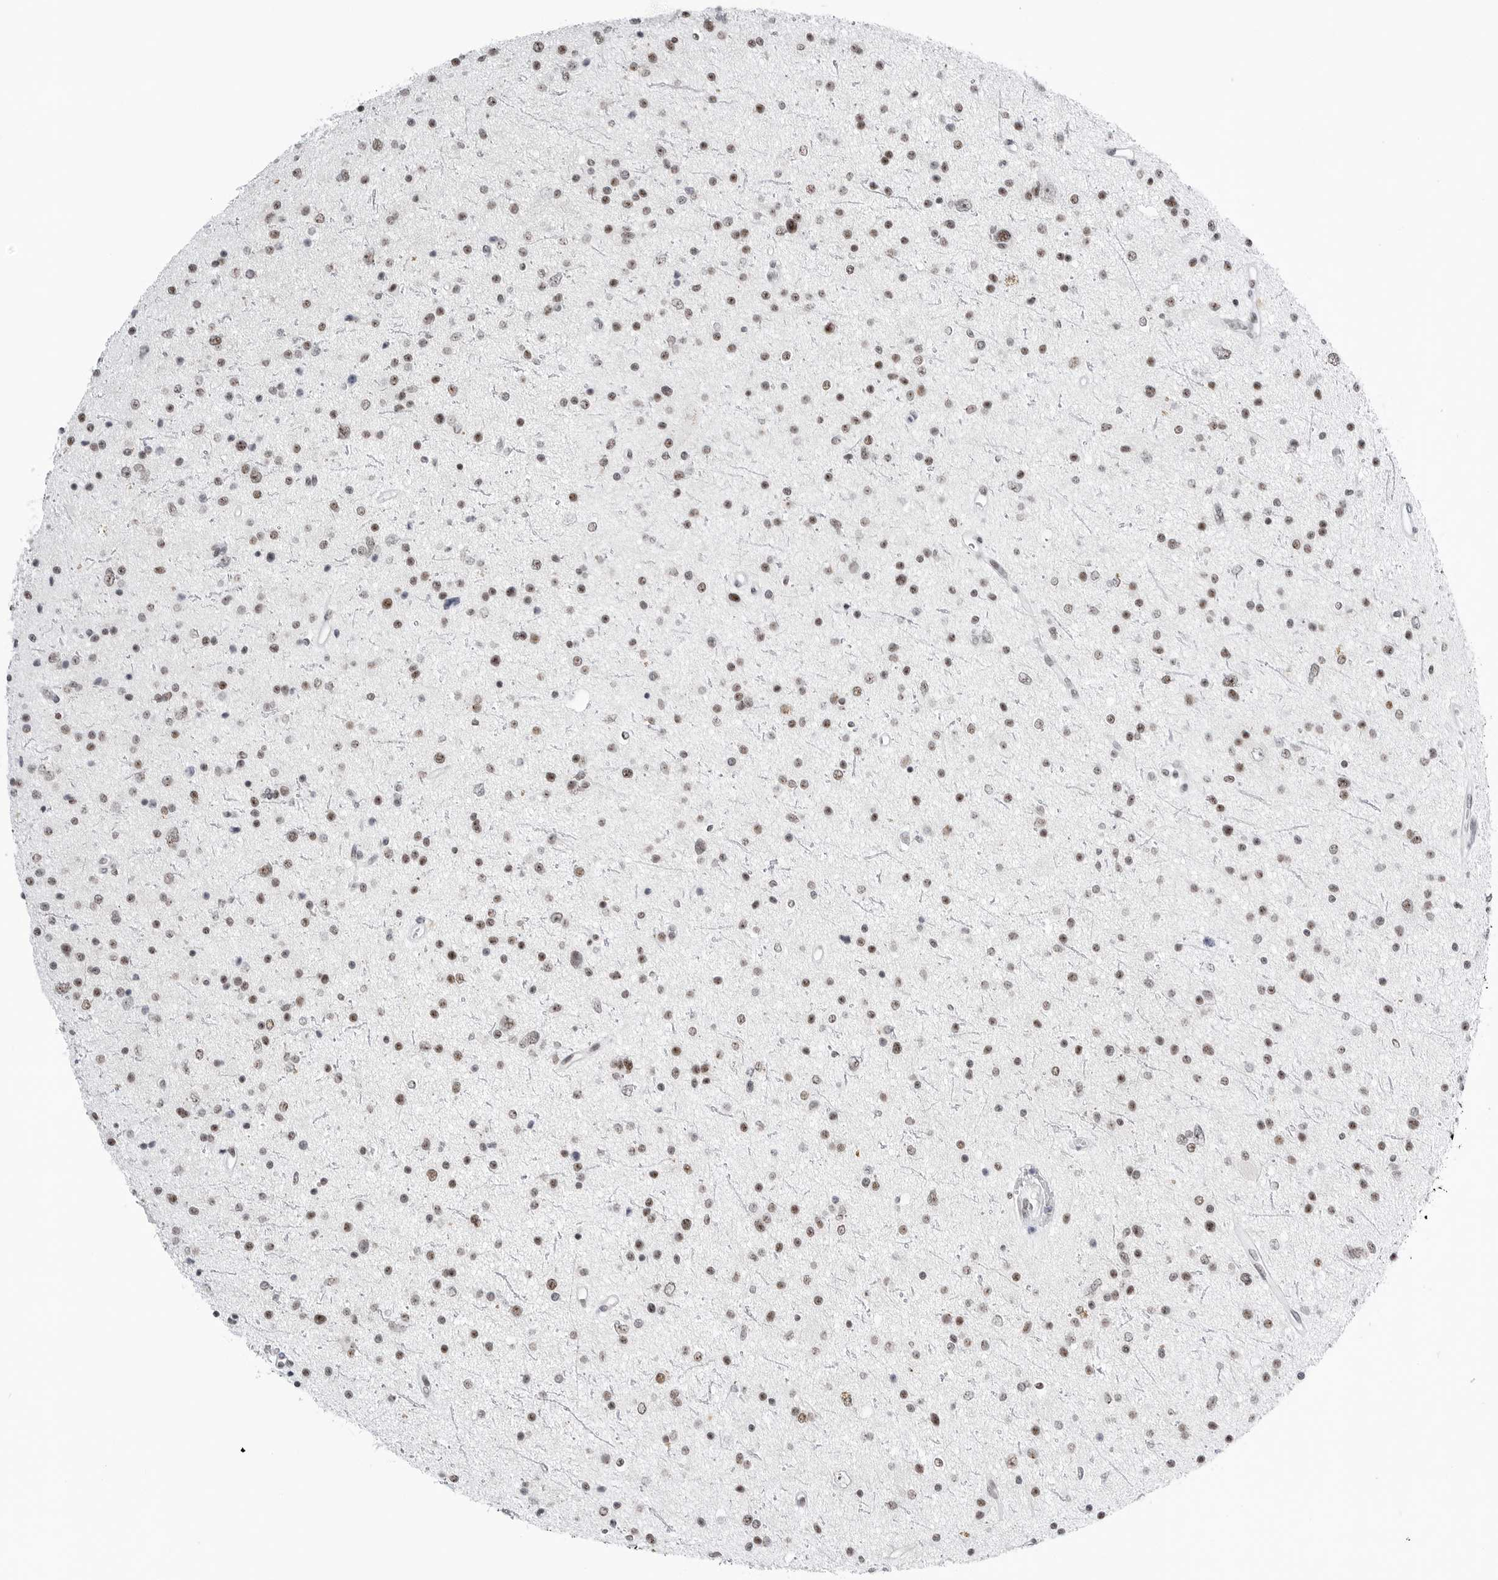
{"staining": {"intensity": "moderate", "quantity": ">75%", "location": "nuclear"}, "tissue": "glioma", "cell_type": "Tumor cells", "image_type": "cancer", "snomed": [{"axis": "morphology", "description": "Glioma, malignant, Low grade"}, {"axis": "topography", "description": "Brain"}], "caption": "Glioma stained with a protein marker exhibits moderate staining in tumor cells.", "gene": "WRAP53", "patient": {"sex": "female", "age": 37}}